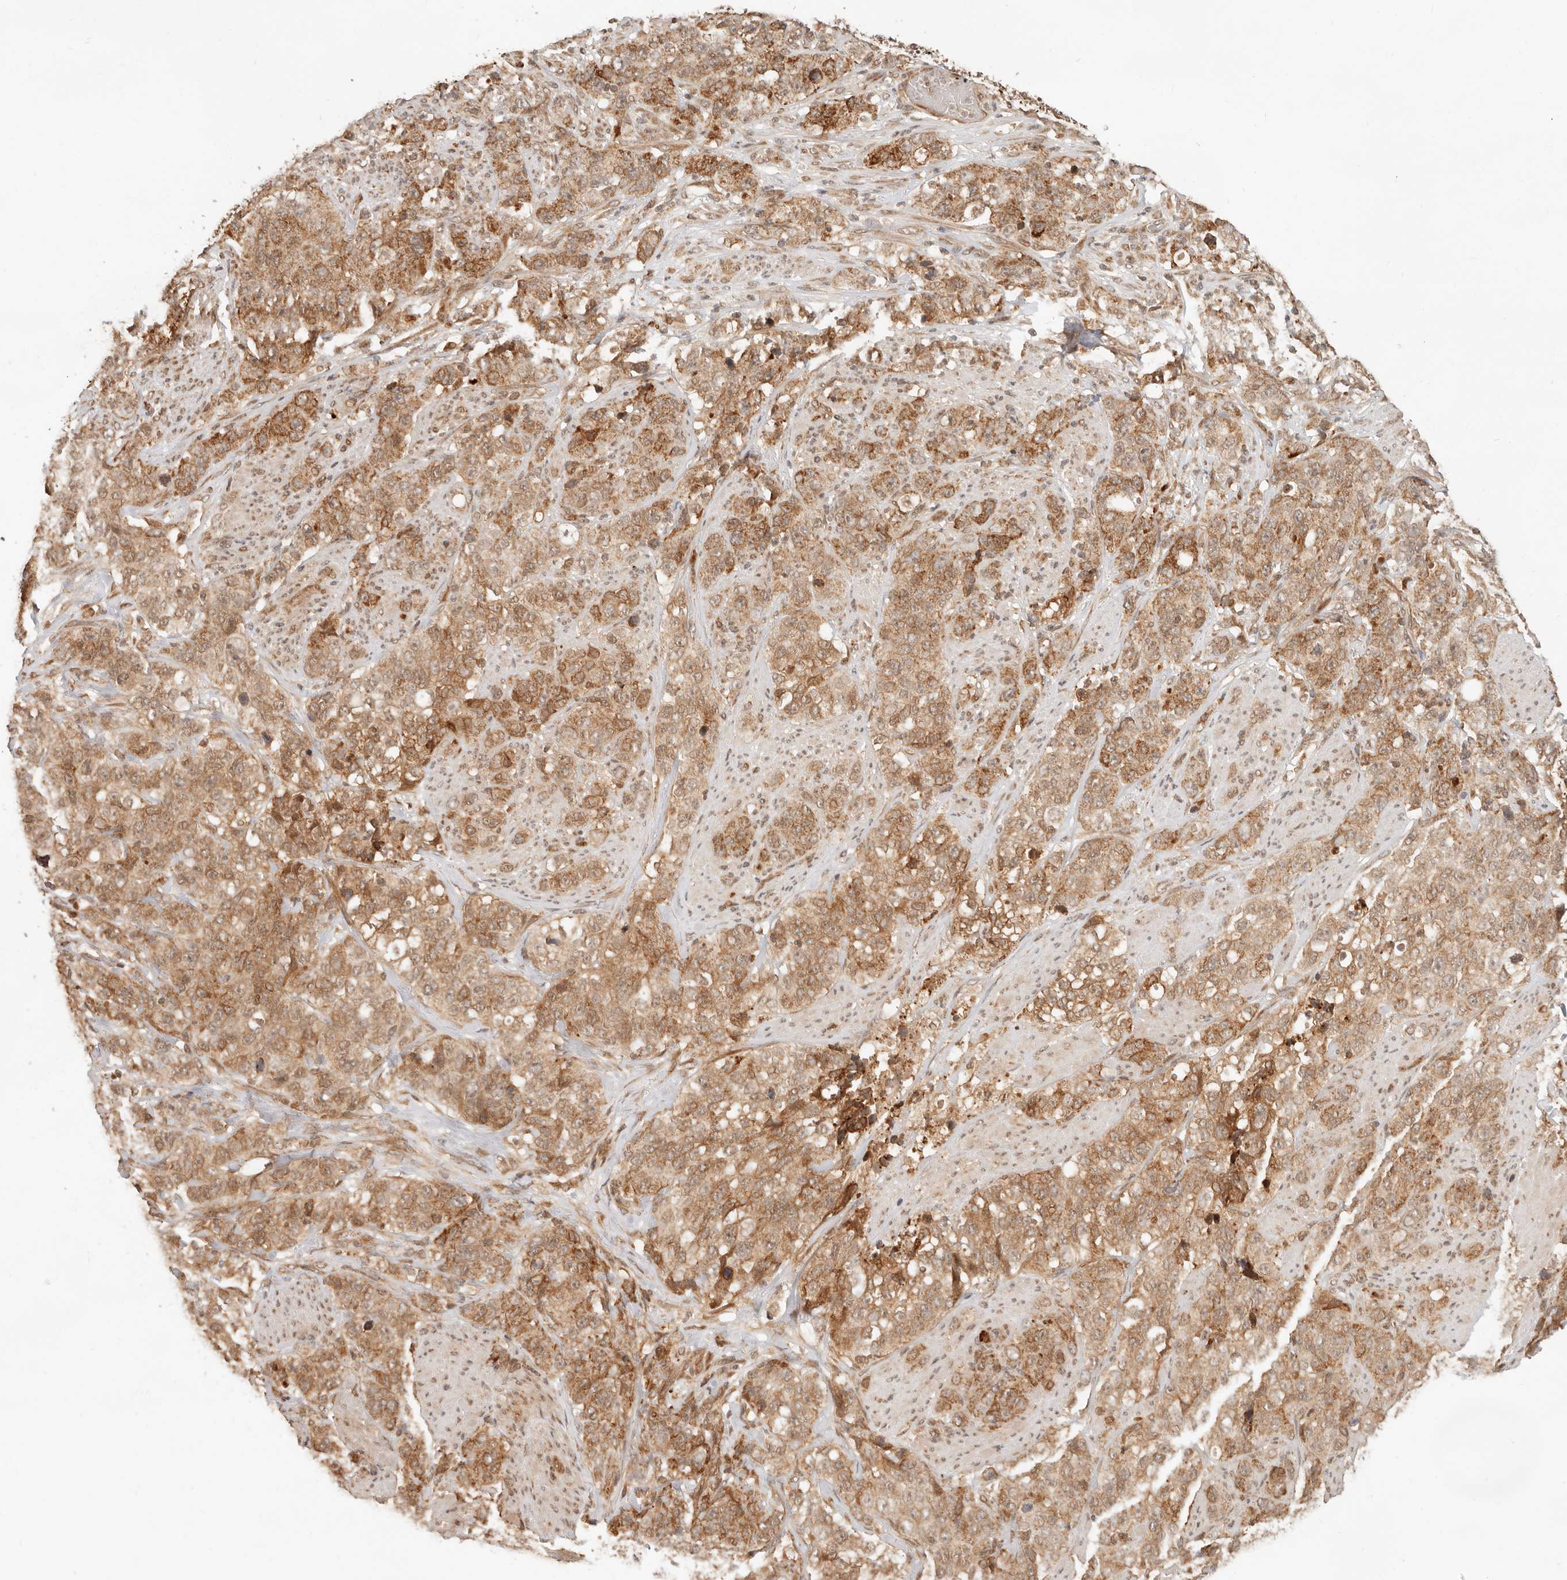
{"staining": {"intensity": "moderate", "quantity": ">75%", "location": "cytoplasmic/membranous"}, "tissue": "stomach cancer", "cell_type": "Tumor cells", "image_type": "cancer", "snomed": [{"axis": "morphology", "description": "Adenocarcinoma, NOS"}, {"axis": "topography", "description": "Stomach"}], "caption": "Moderate cytoplasmic/membranous expression for a protein is appreciated in approximately >75% of tumor cells of stomach cancer using immunohistochemistry (IHC).", "gene": "BAALC", "patient": {"sex": "male", "age": 48}}